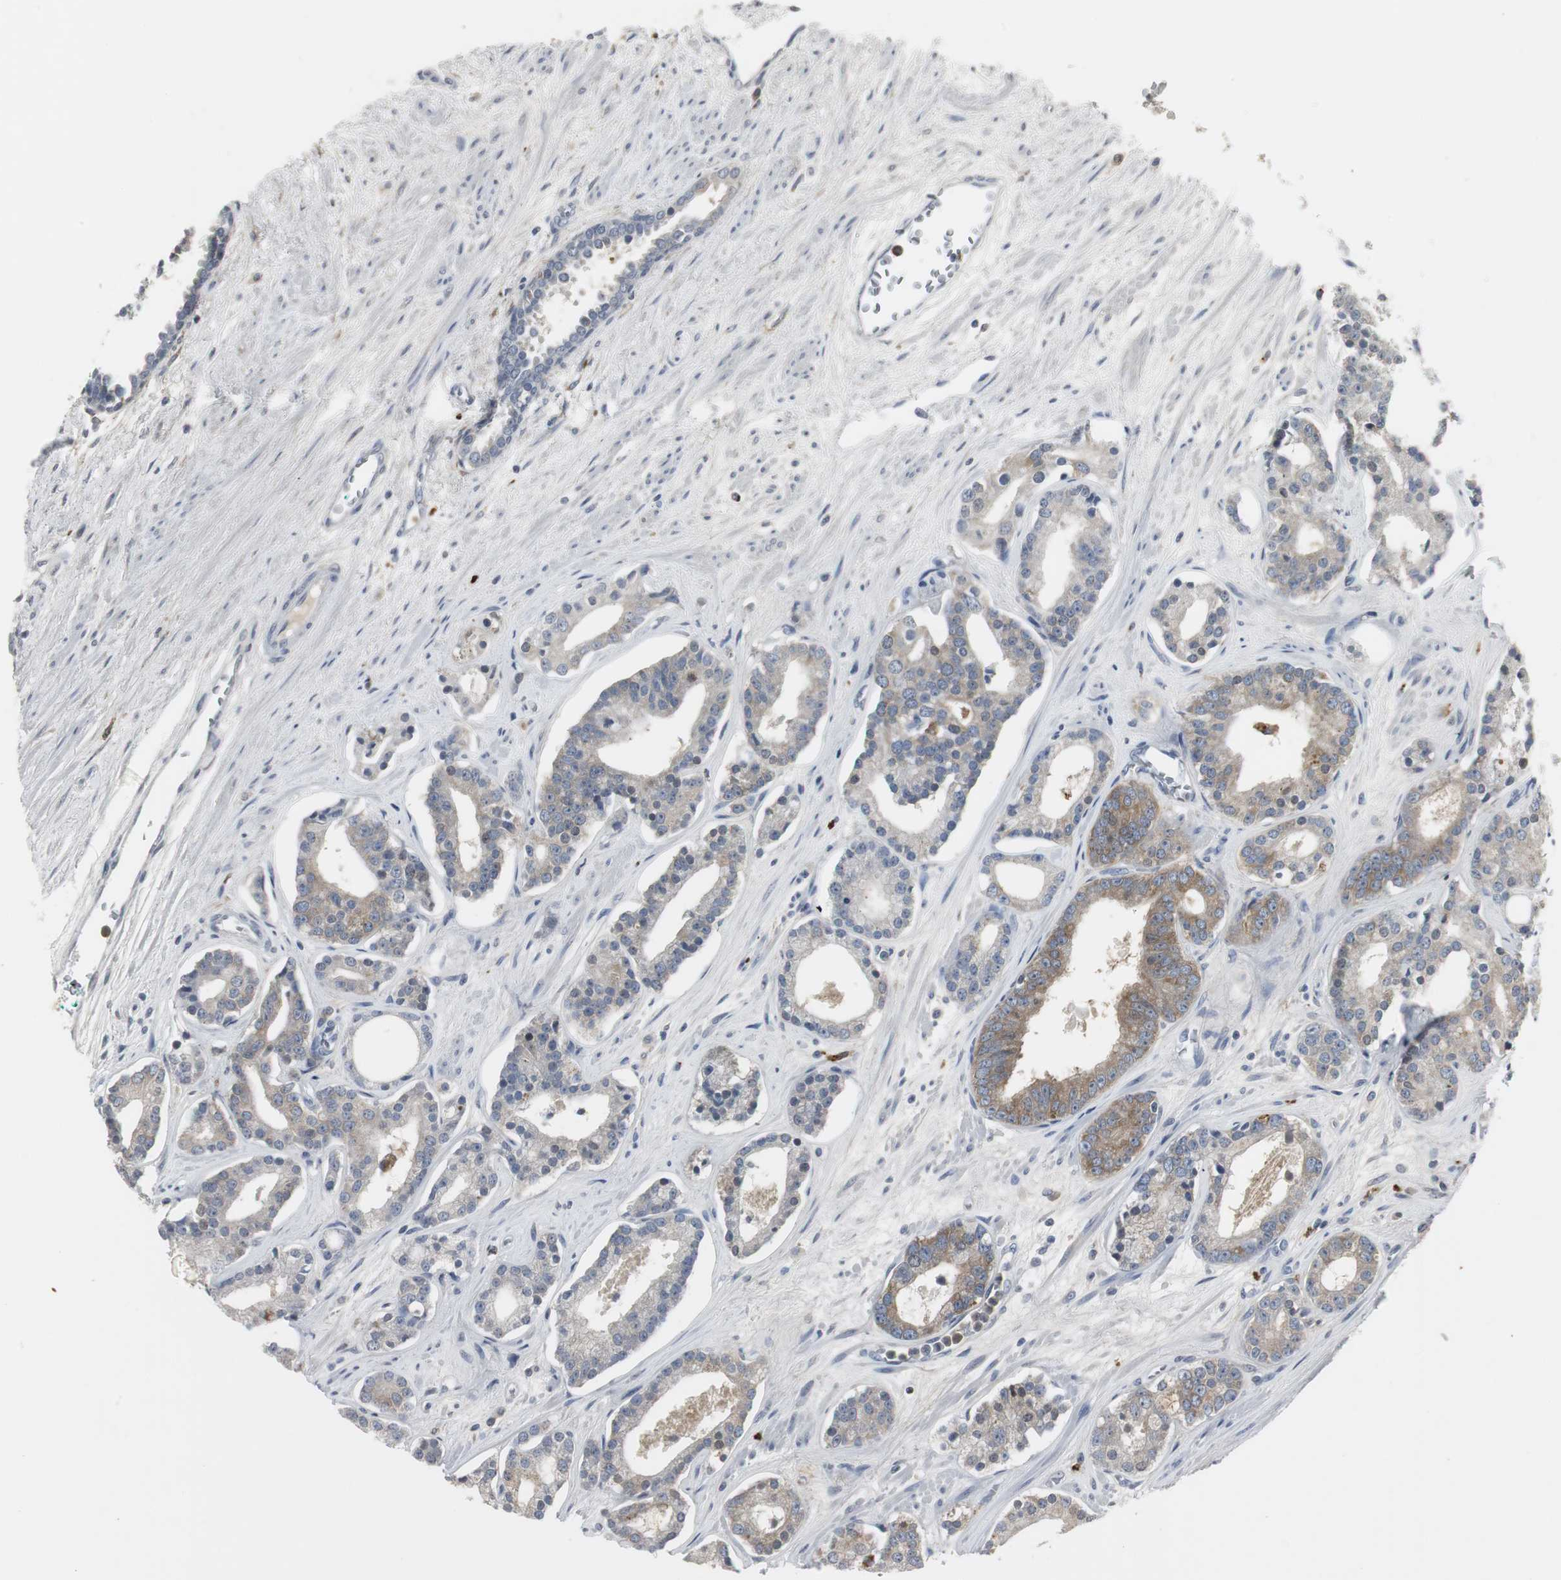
{"staining": {"intensity": "moderate", "quantity": "<25%", "location": "cytoplasmic/membranous"}, "tissue": "prostate cancer", "cell_type": "Tumor cells", "image_type": "cancer", "snomed": [{"axis": "morphology", "description": "Adenocarcinoma, Low grade"}, {"axis": "topography", "description": "Prostate"}], "caption": "A brown stain shows moderate cytoplasmic/membranous expression of a protein in human prostate adenocarcinoma (low-grade) tumor cells. (DAB = brown stain, brightfield microscopy at high magnification).", "gene": "PI15", "patient": {"sex": "male", "age": 63}}